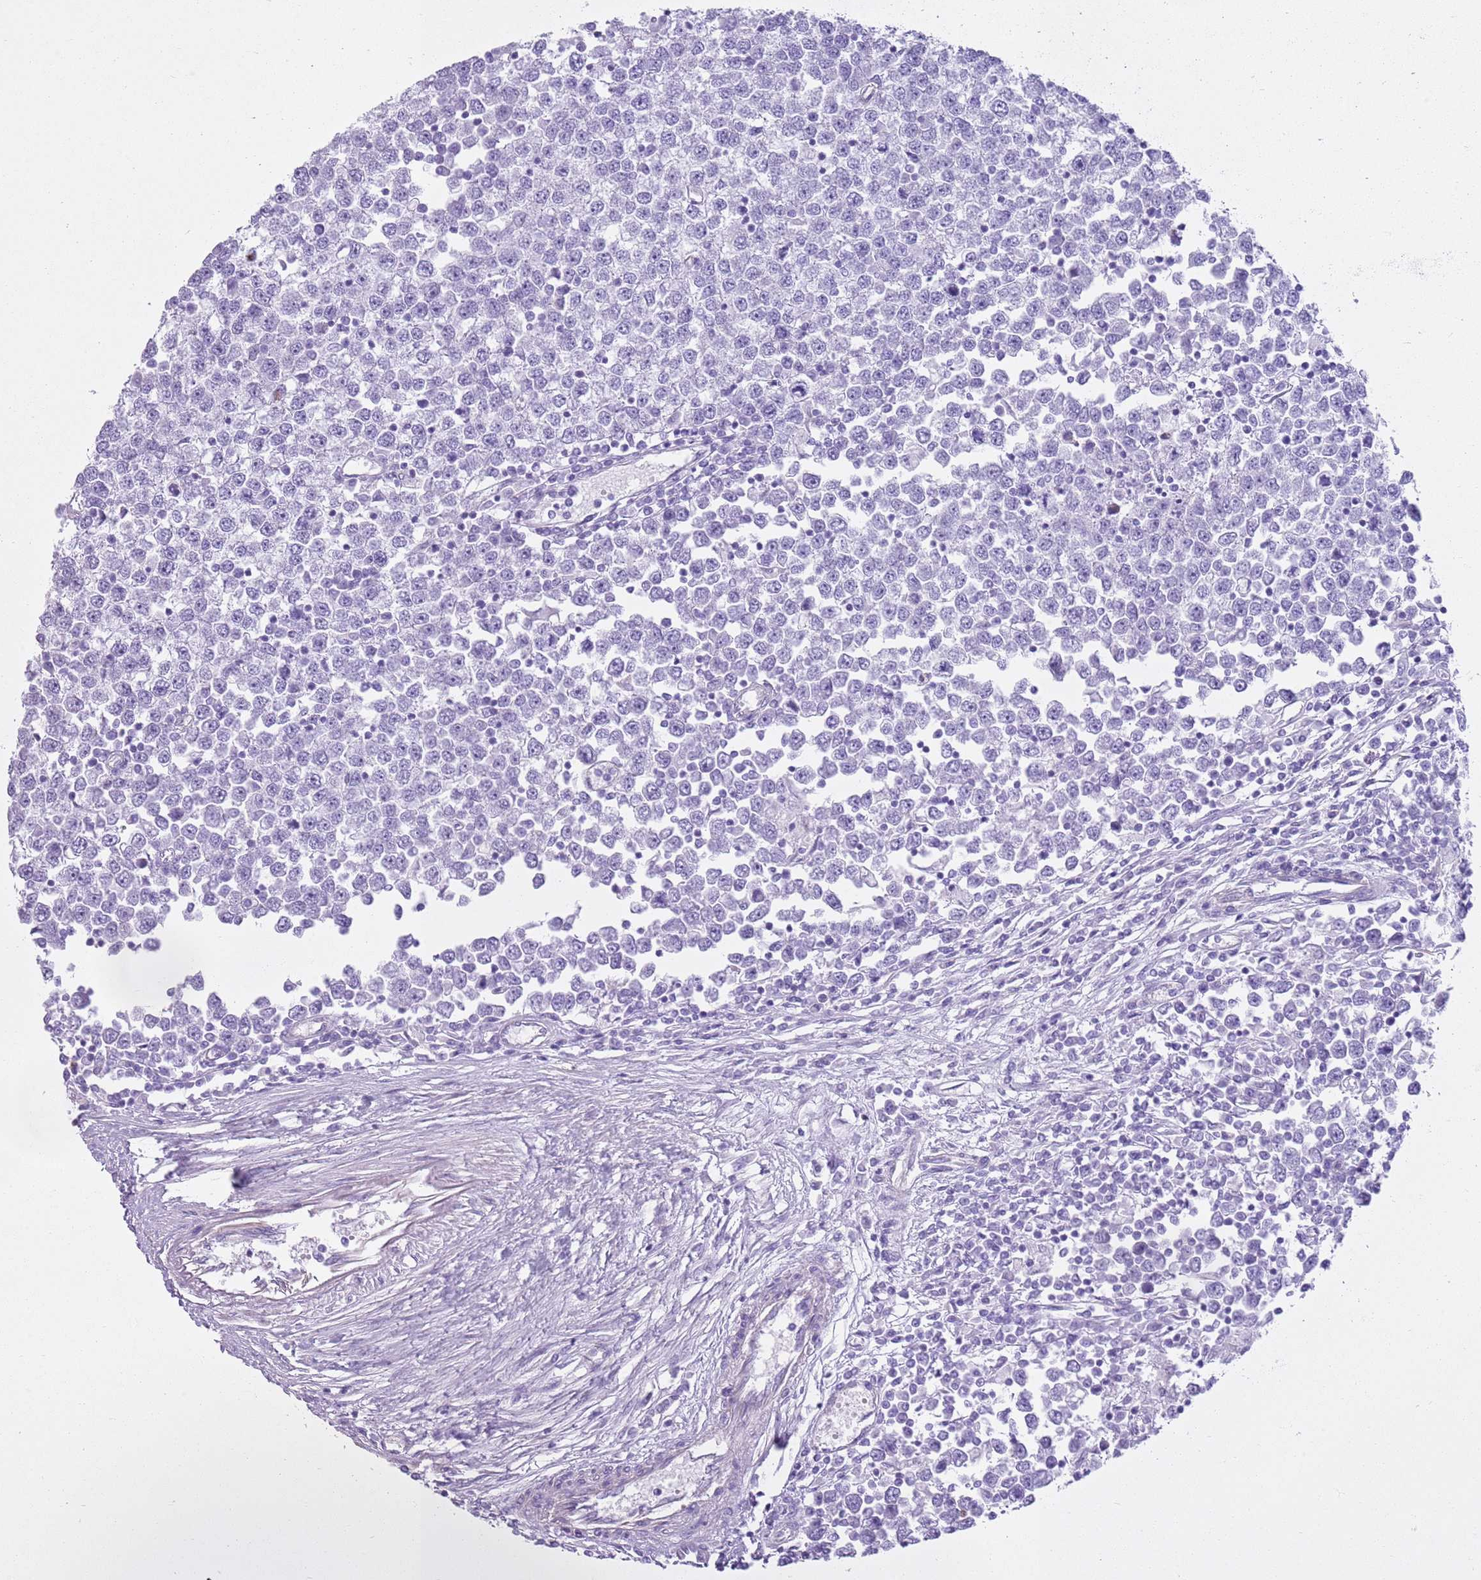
{"staining": {"intensity": "negative", "quantity": "none", "location": "none"}, "tissue": "testis cancer", "cell_type": "Tumor cells", "image_type": "cancer", "snomed": [{"axis": "morphology", "description": "Seminoma, NOS"}, {"axis": "topography", "description": "Testis"}], "caption": "Protein analysis of seminoma (testis) demonstrates no significant expression in tumor cells.", "gene": "CD177", "patient": {"sex": "male", "age": 65}}